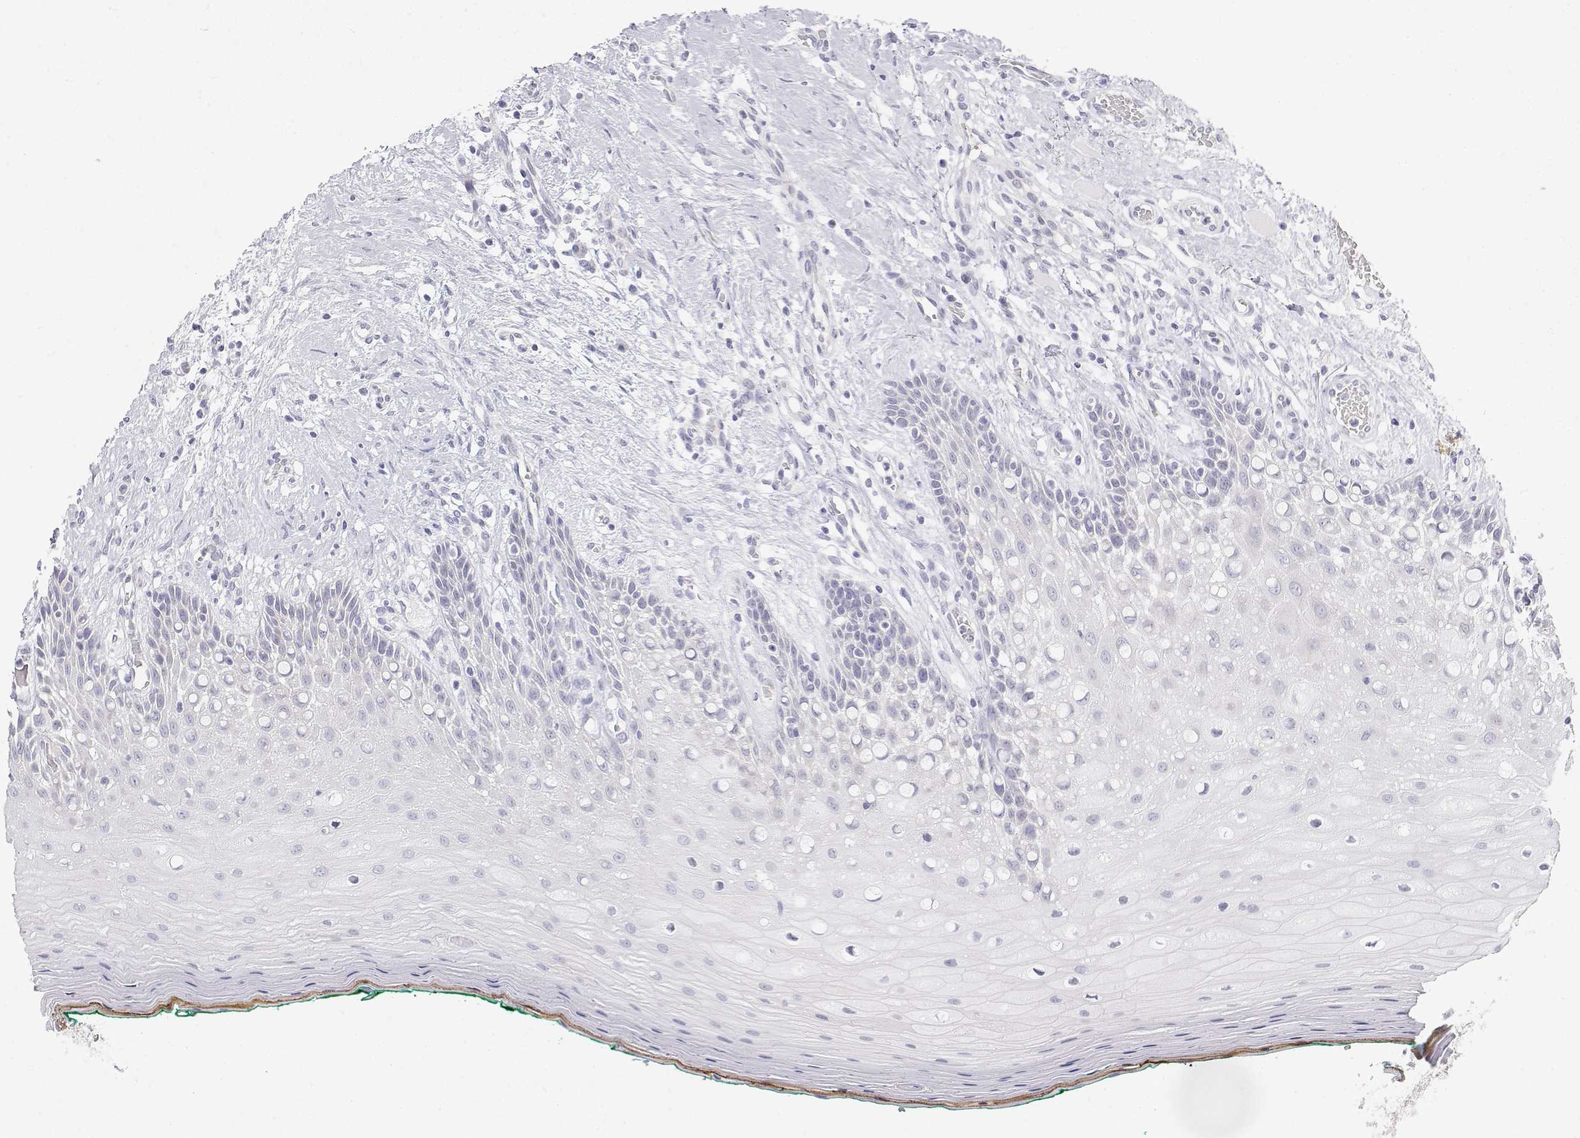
{"staining": {"intensity": "negative", "quantity": "none", "location": "none"}, "tissue": "oral mucosa", "cell_type": "Squamous epithelial cells", "image_type": "normal", "snomed": [{"axis": "morphology", "description": "Normal tissue, NOS"}, {"axis": "topography", "description": "Oral tissue"}], "caption": "Immunohistochemistry micrograph of benign oral mucosa: human oral mucosa stained with DAB exhibits no significant protein expression in squamous epithelial cells.", "gene": "MISP", "patient": {"sex": "female", "age": 83}}